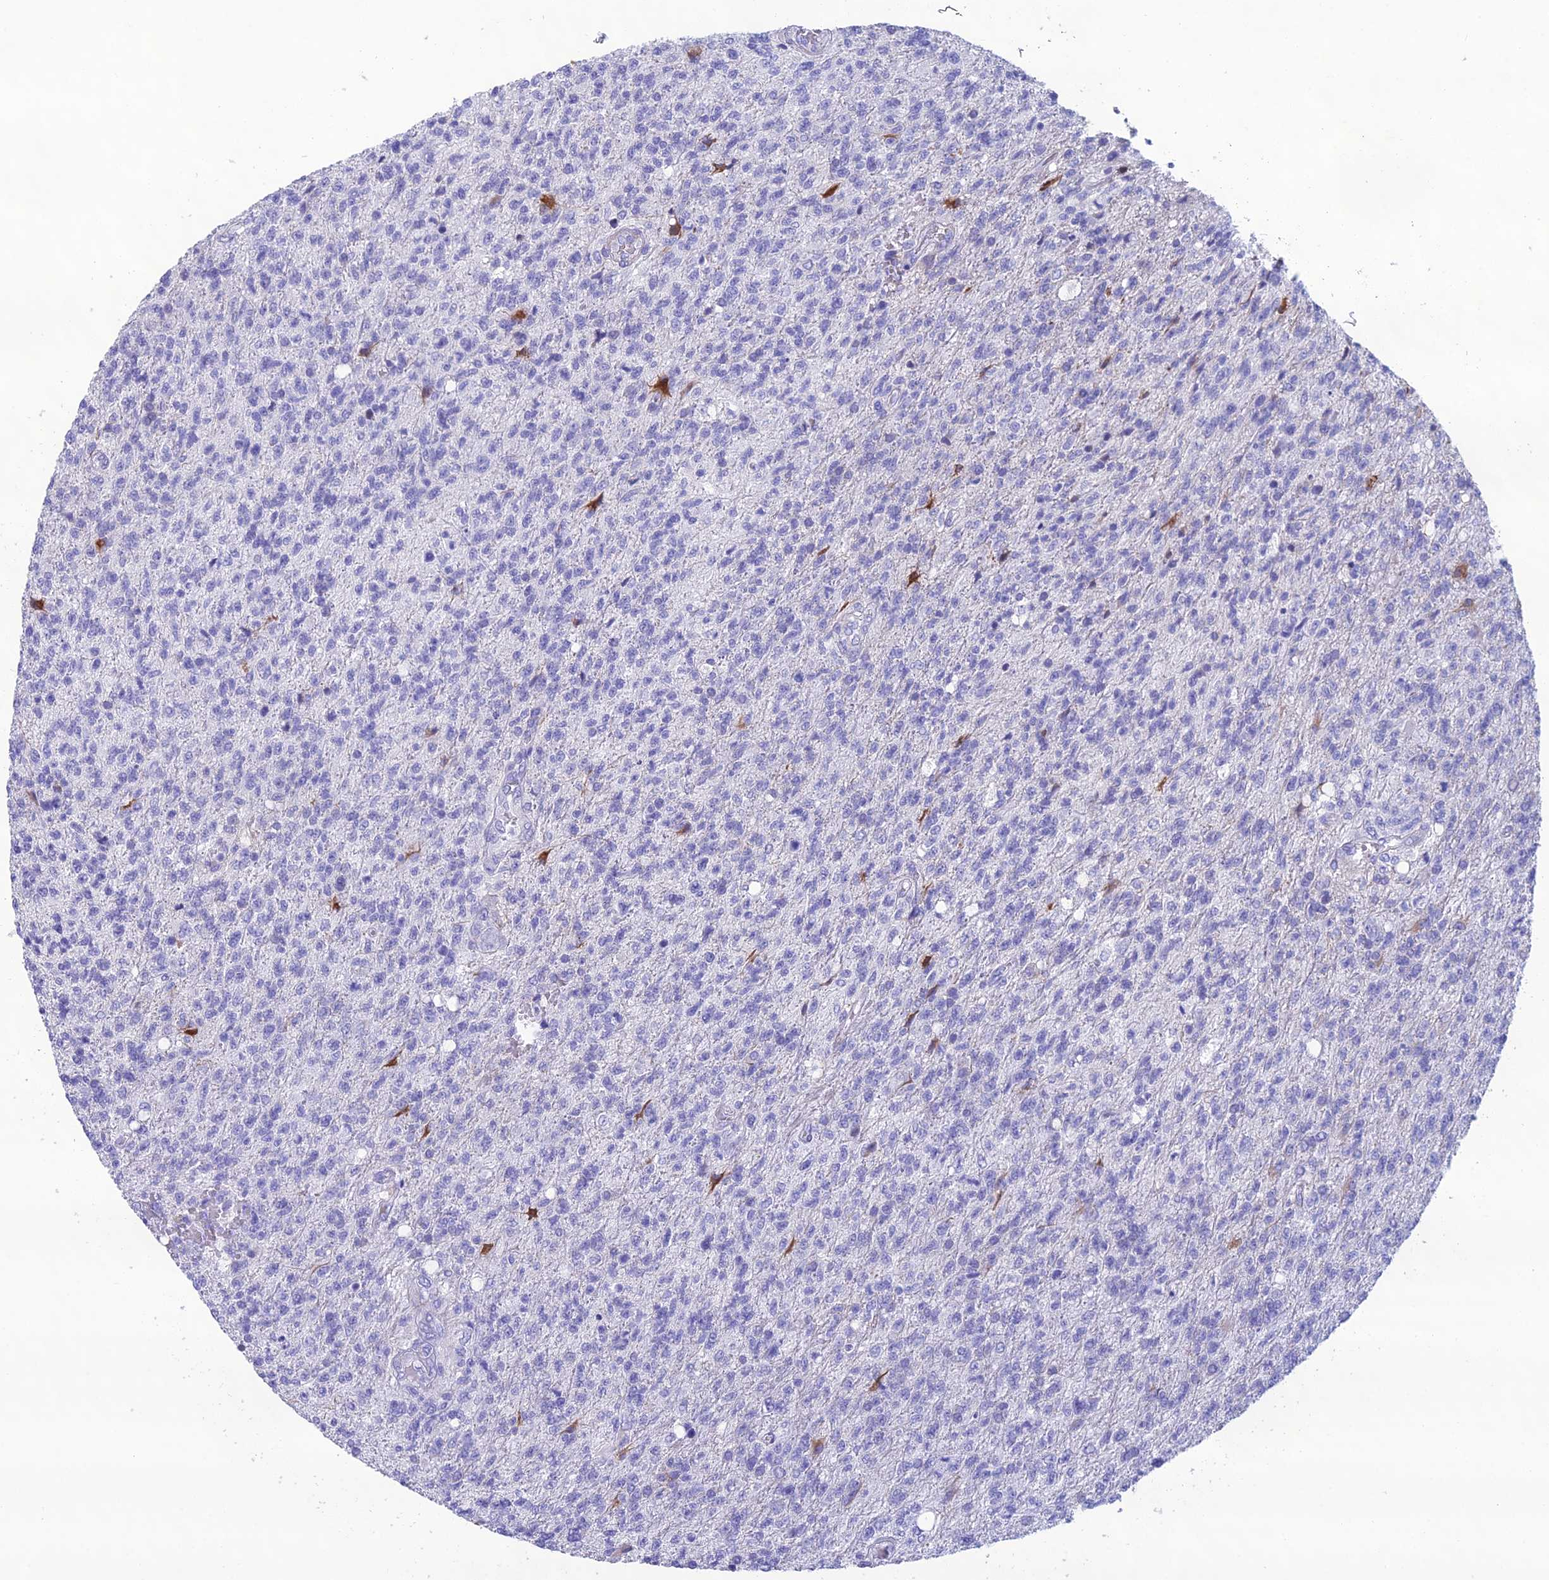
{"staining": {"intensity": "negative", "quantity": "none", "location": "none"}, "tissue": "glioma", "cell_type": "Tumor cells", "image_type": "cancer", "snomed": [{"axis": "morphology", "description": "Glioma, malignant, High grade"}, {"axis": "topography", "description": "Brain"}], "caption": "This is an immunohistochemistry micrograph of human glioma. There is no positivity in tumor cells.", "gene": "OR56B1", "patient": {"sex": "male", "age": 56}}